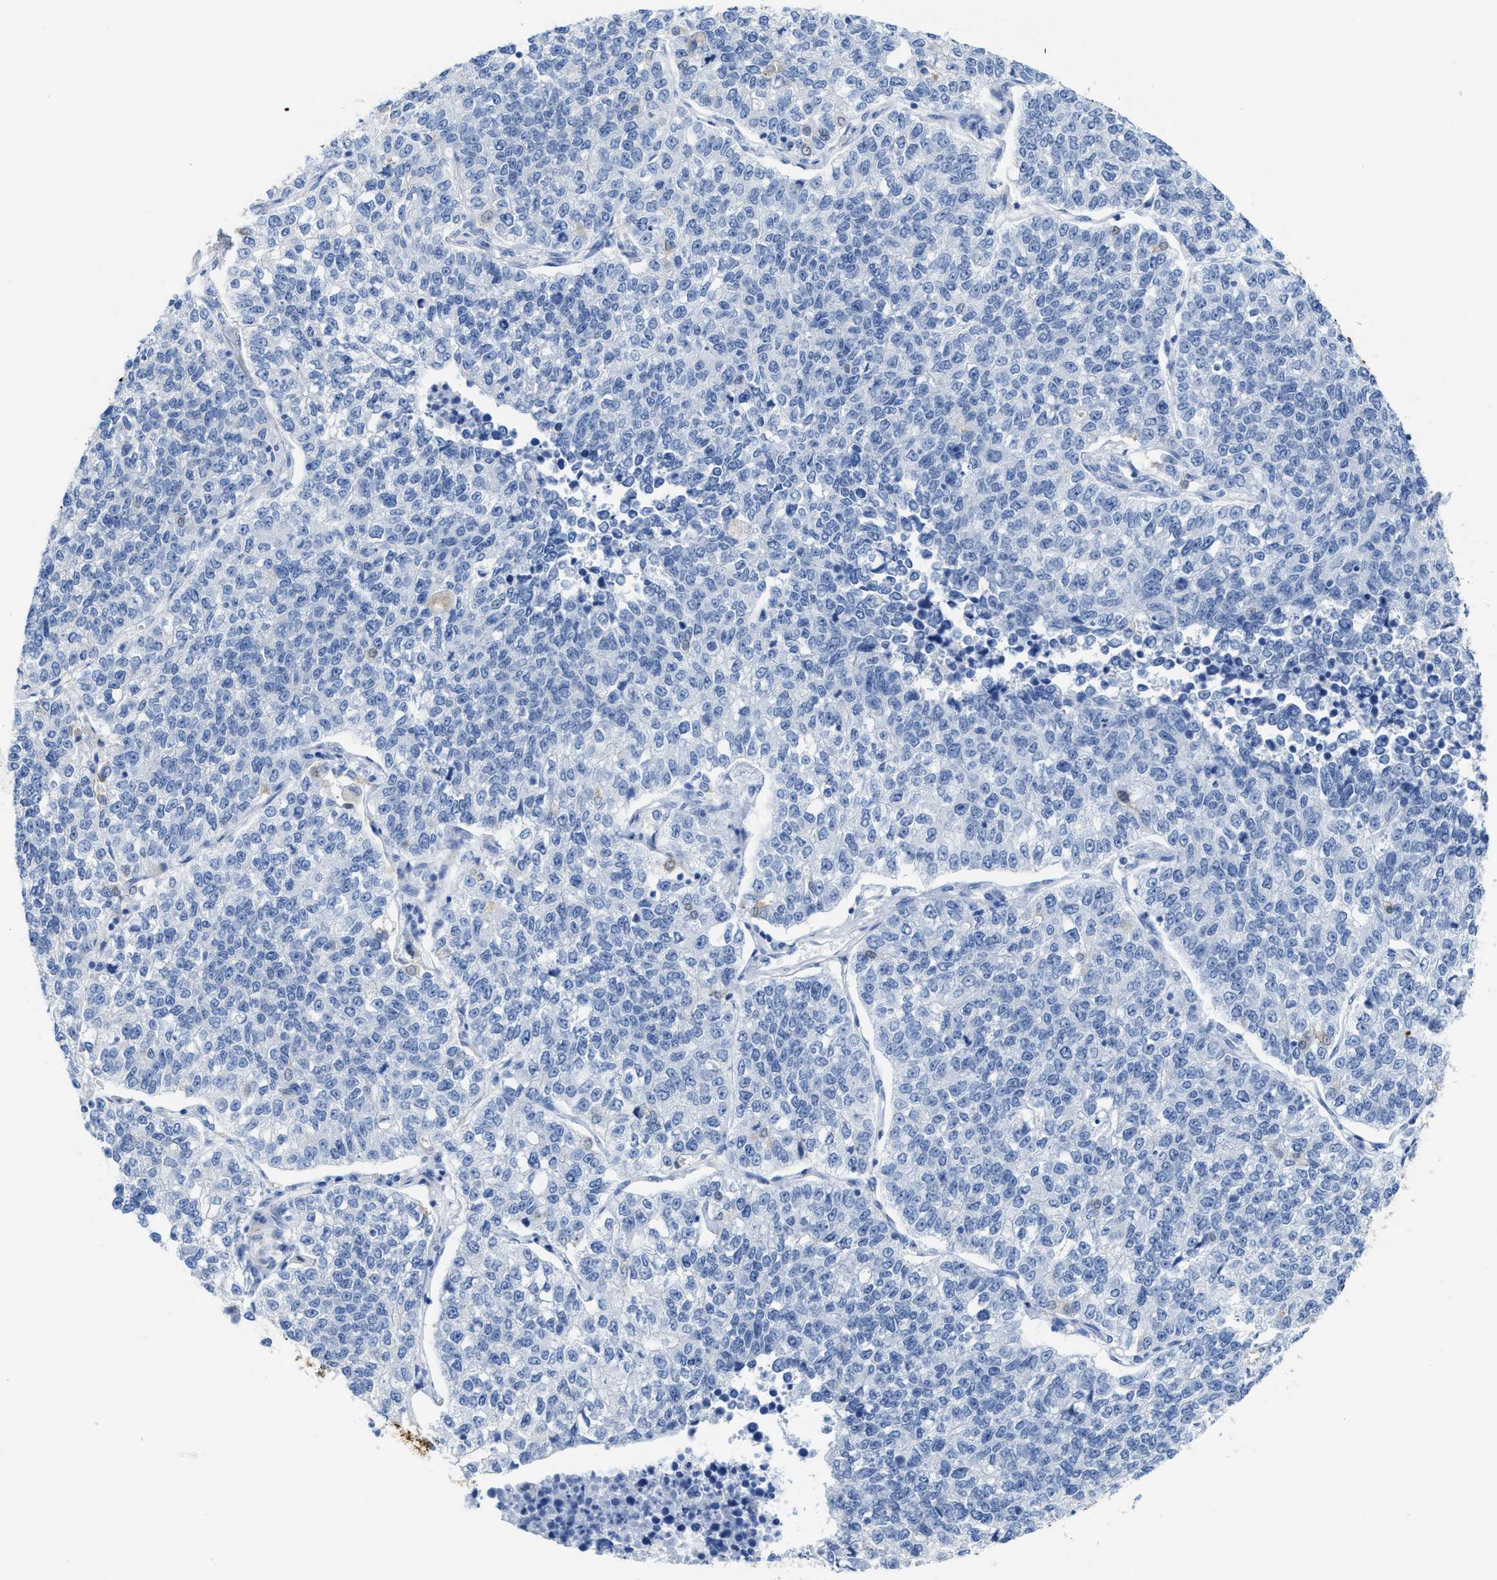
{"staining": {"intensity": "negative", "quantity": "none", "location": "none"}, "tissue": "lung cancer", "cell_type": "Tumor cells", "image_type": "cancer", "snomed": [{"axis": "morphology", "description": "Adenocarcinoma, NOS"}, {"axis": "topography", "description": "Lung"}], "caption": "Tumor cells show no significant expression in lung adenocarcinoma.", "gene": "ASS1", "patient": {"sex": "male", "age": 49}}